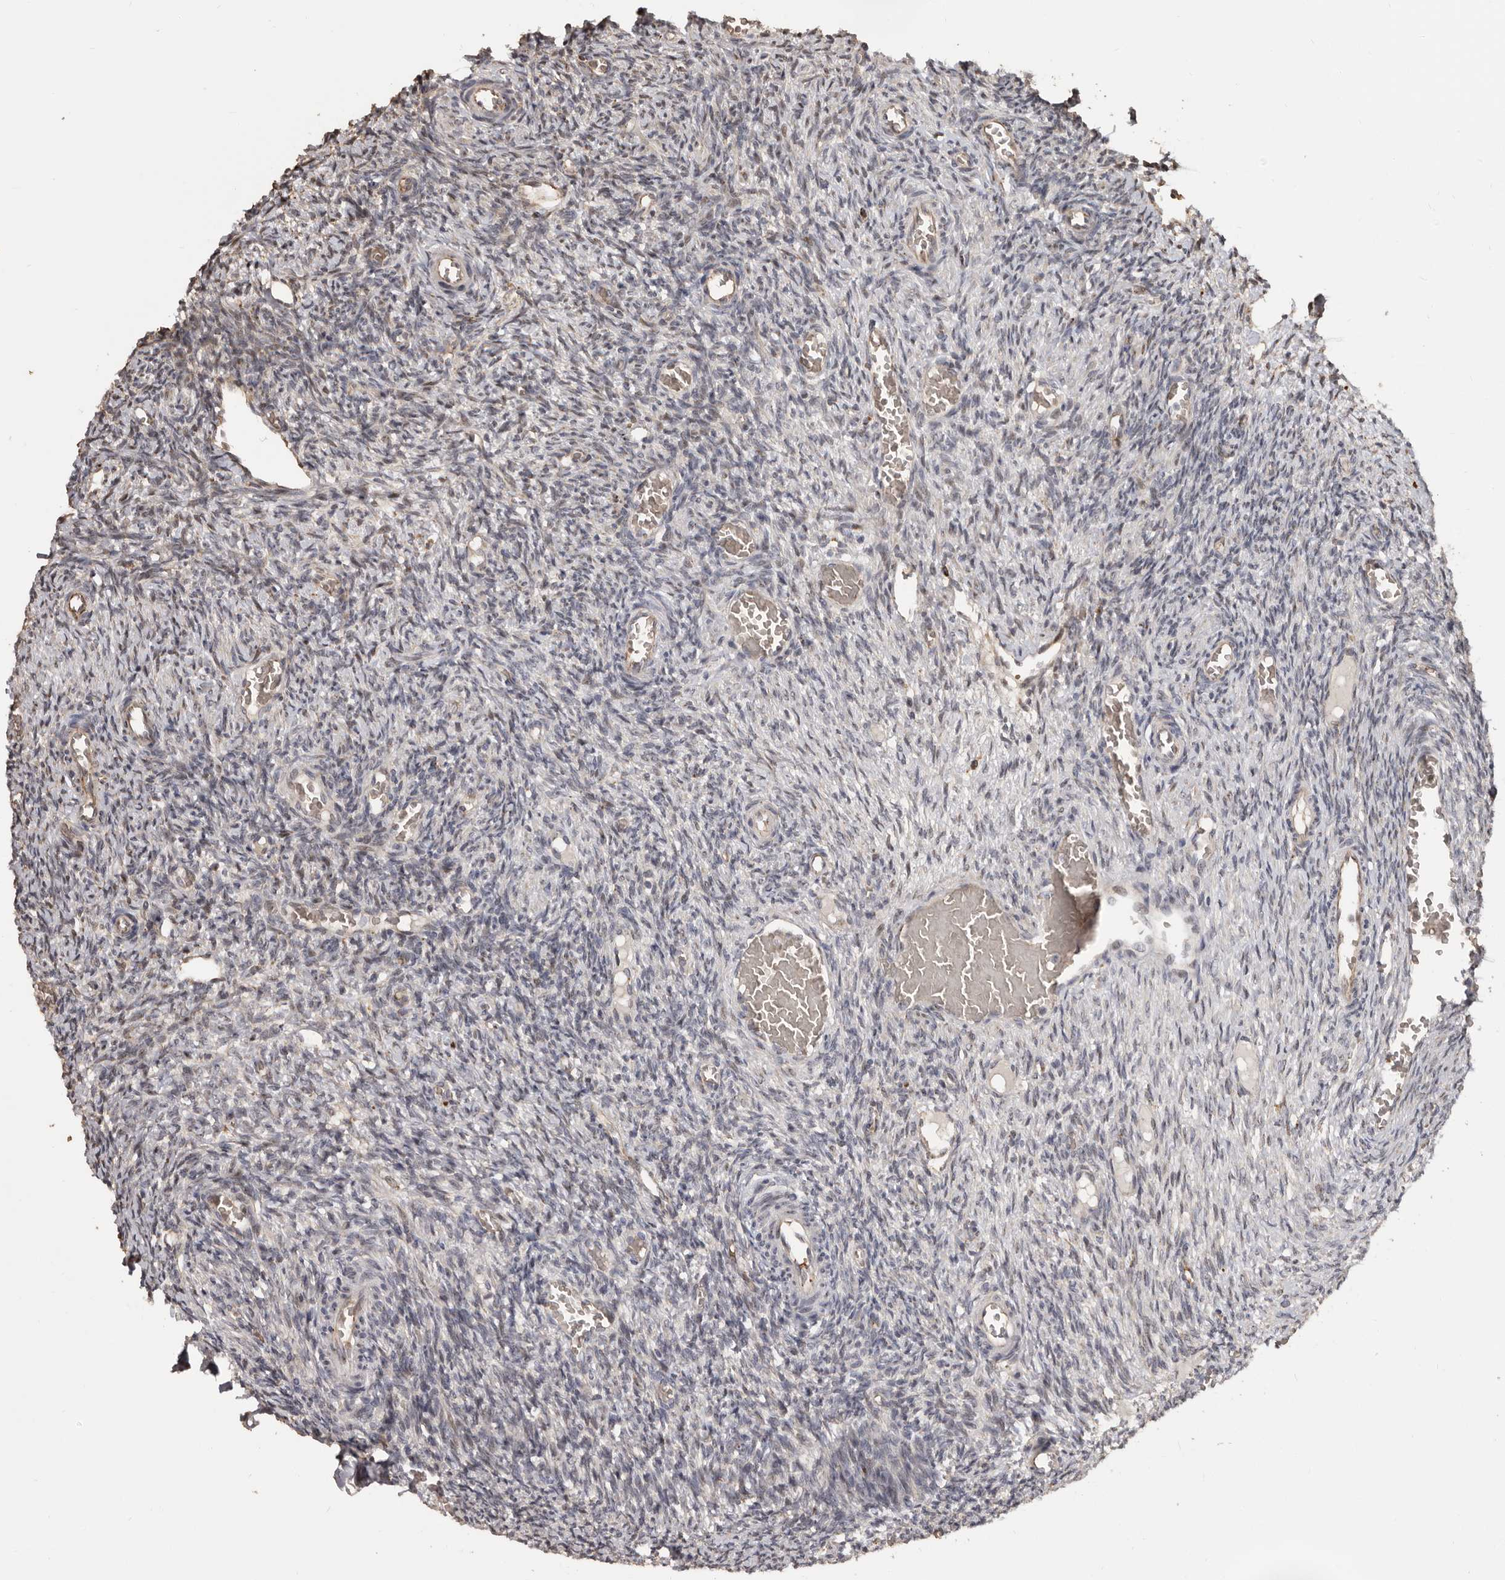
{"staining": {"intensity": "weak", "quantity": "<25%", "location": "cytoplasmic/membranous"}, "tissue": "ovary", "cell_type": "Ovarian stroma cells", "image_type": "normal", "snomed": [{"axis": "morphology", "description": "Normal tissue, NOS"}, {"axis": "topography", "description": "Ovary"}], "caption": "Normal ovary was stained to show a protein in brown. There is no significant expression in ovarian stroma cells. The staining was performed using DAB (3,3'-diaminobenzidine) to visualize the protein expression in brown, while the nuclei were stained in blue with hematoxylin (Magnification: 20x).", "gene": "ENTREP1", "patient": {"sex": "female", "age": 27}}